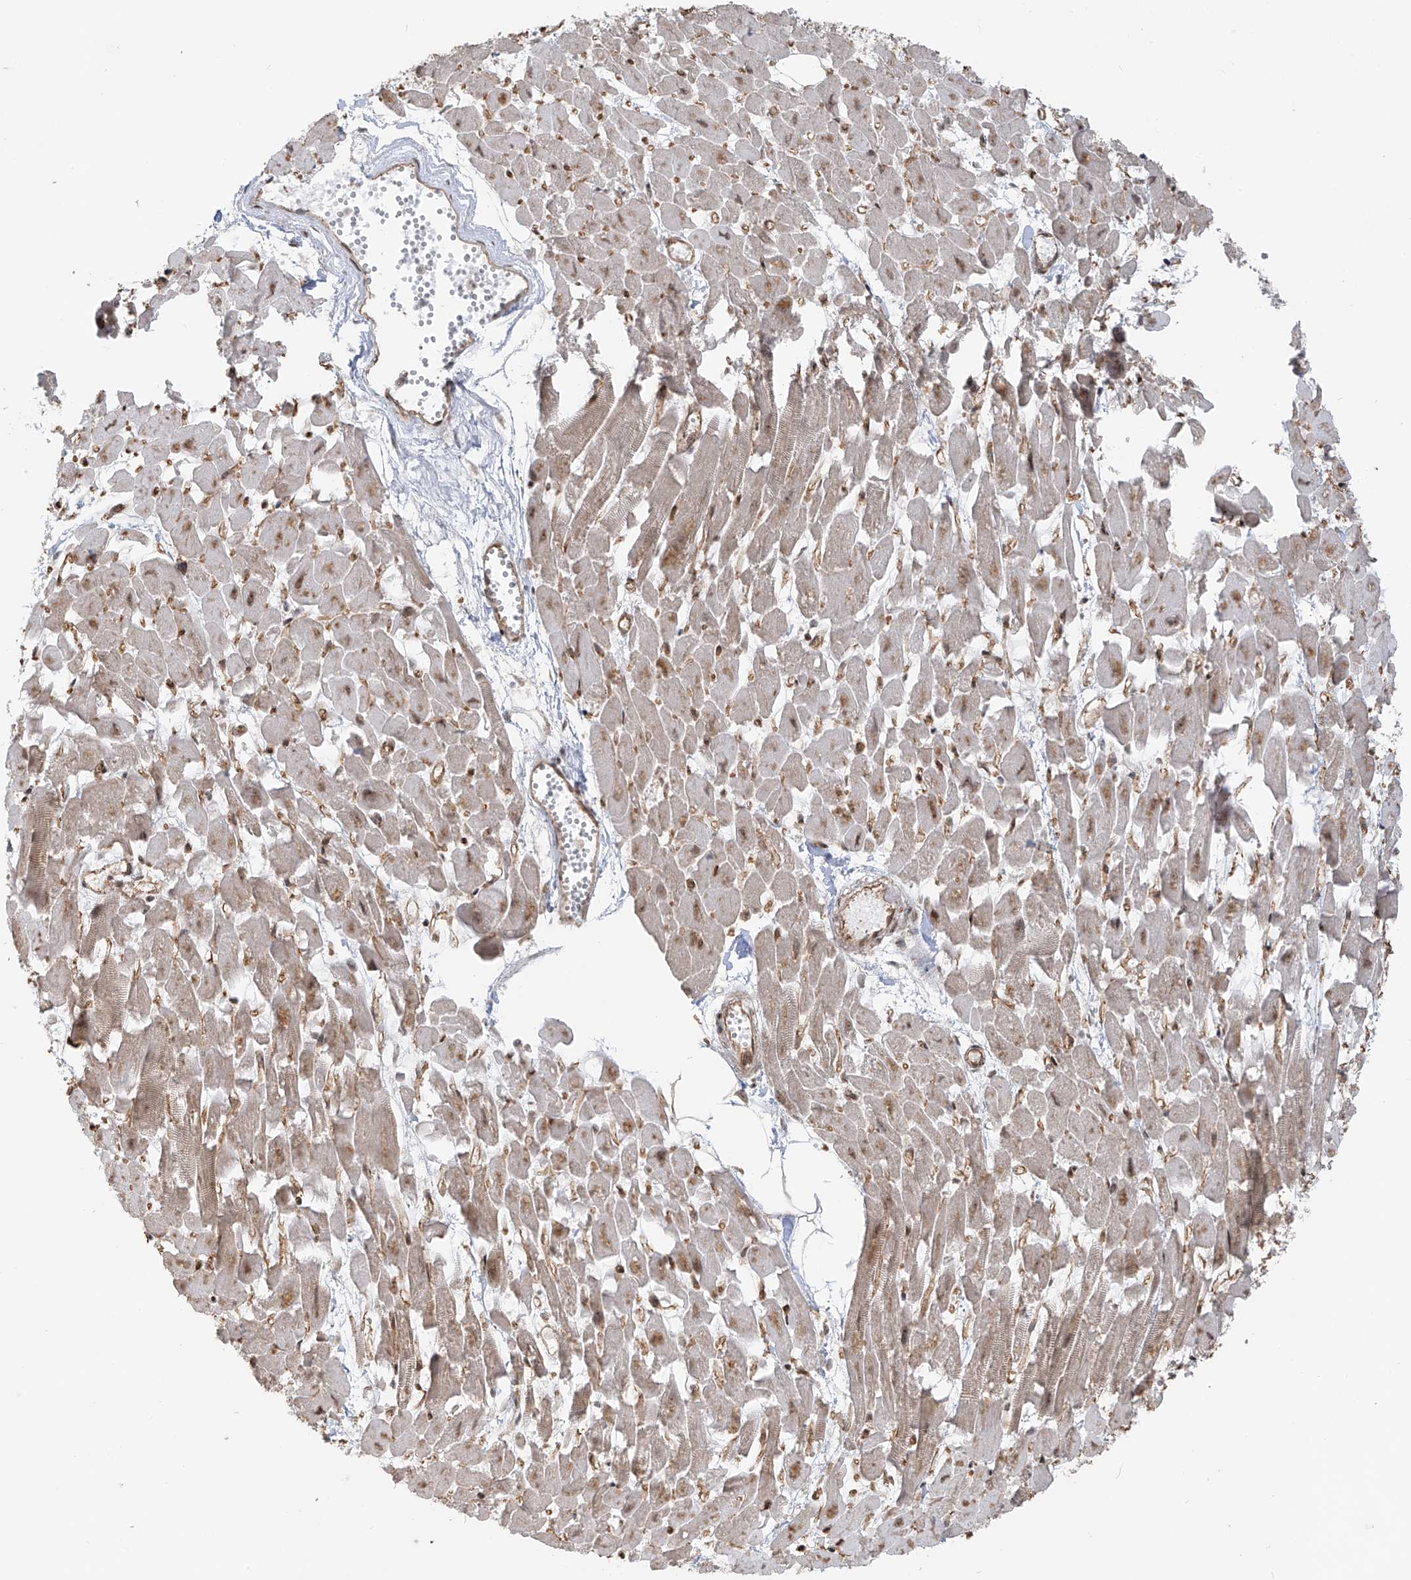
{"staining": {"intensity": "moderate", "quantity": ">75%", "location": "nuclear"}, "tissue": "heart muscle", "cell_type": "Cardiomyocytes", "image_type": "normal", "snomed": [{"axis": "morphology", "description": "Normal tissue, NOS"}, {"axis": "topography", "description": "Heart"}], "caption": "Immunohistochemical staining of benign heart muscle shows medium levels of moderate nuclear staining in about >75% of cardiomyocytes. (brown staining indicates protein expression, while blue staining denotes nuclei).", "gene": "ARHGEF3", "patient": {"sex": "female", "age": 64}}